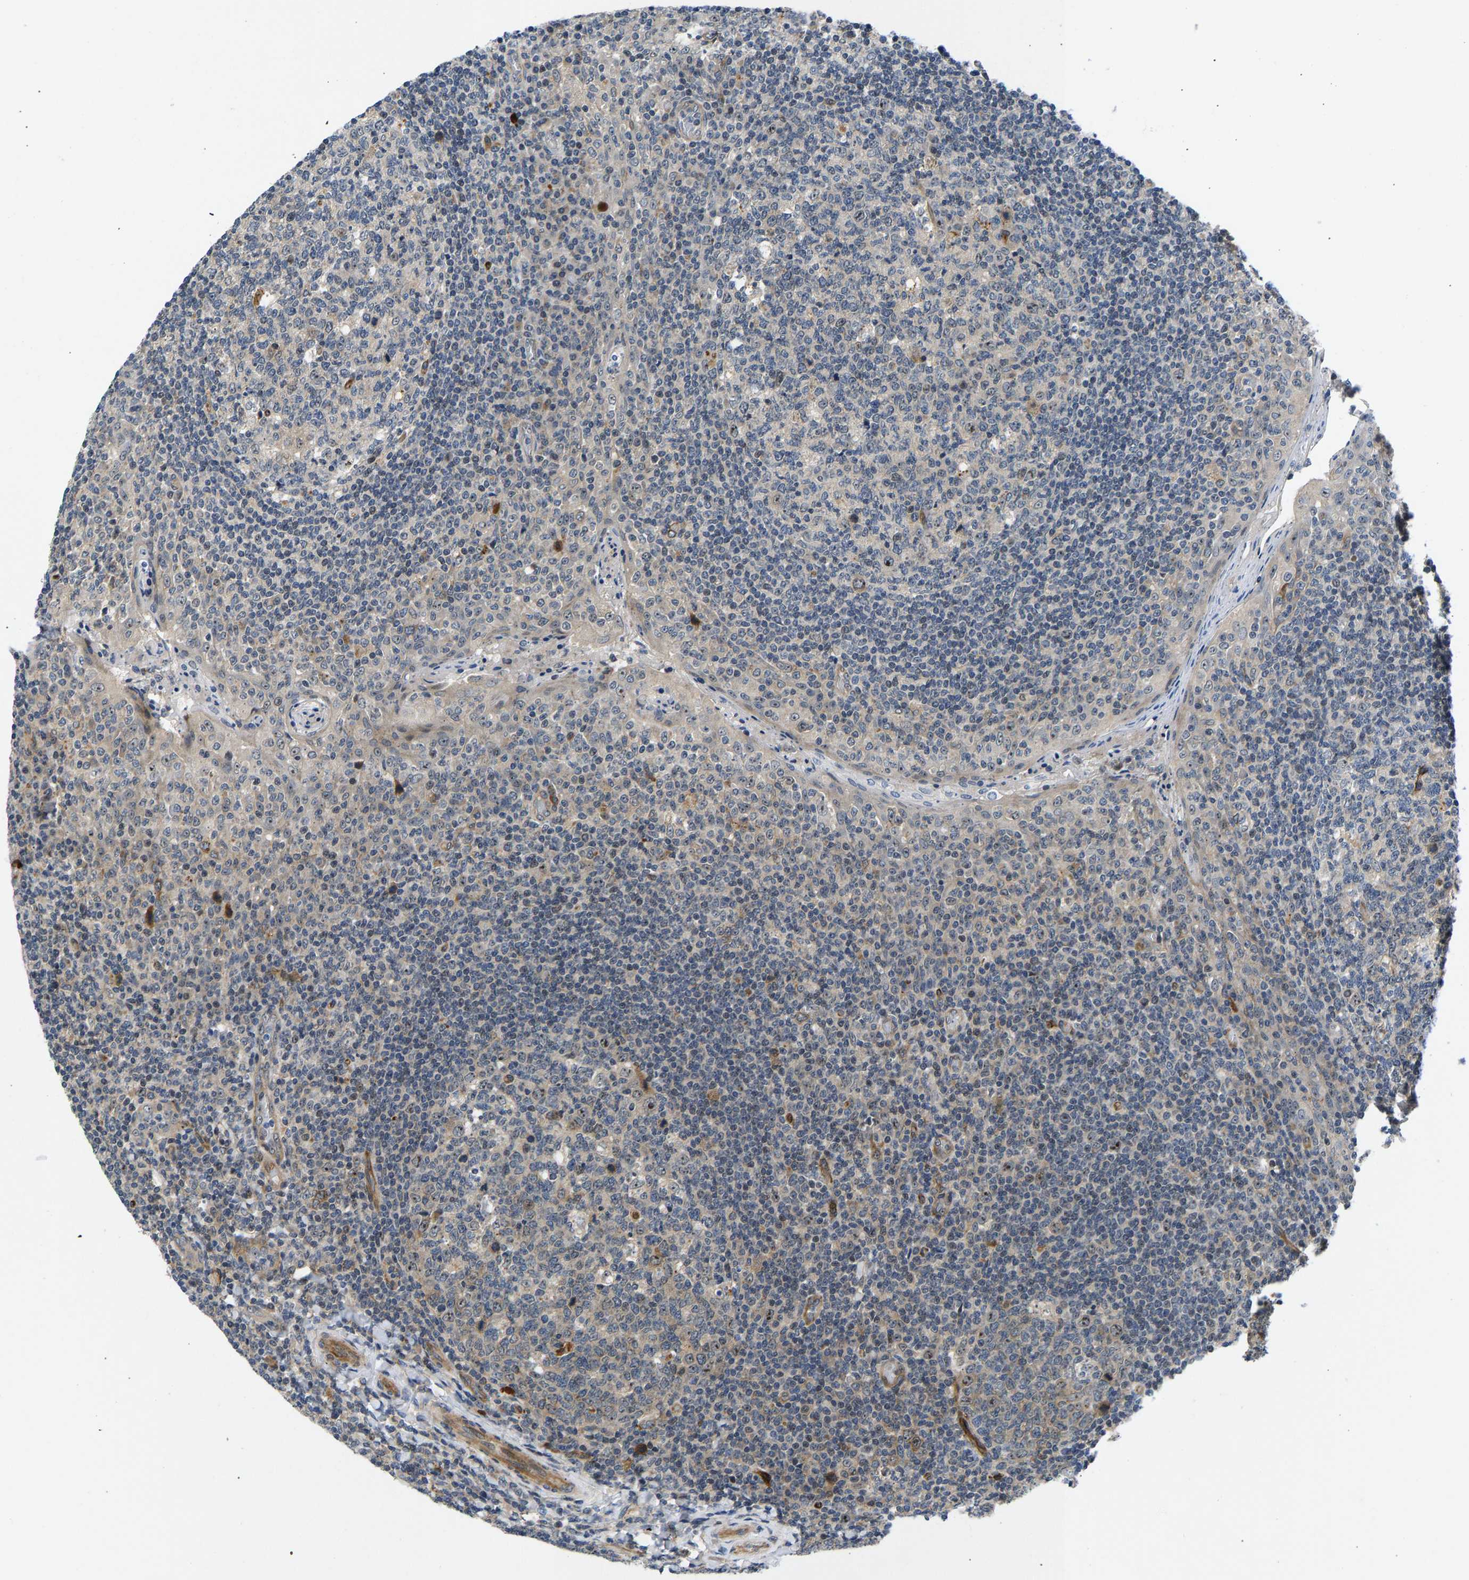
{"staining": {"intensity": "moderate", "quantity": "<25%", "location": "cytoplasmic/membranous"}, "tissue": "tonsil", "cell_type": "Germinal center cells", "image_type": "normal", "snomed": [{"axis": "morphology", "description": "Normal tissue, NOS"}, {"axis": "topography", "description": "Tonsil"}], "caption": "Immunohistochemical staining of normal tonsil demonstrates low levels of moderate cytoplasmic/membranous staining in approximately <25% of germinal center cells.", "gene": "RESF1", "patient": {"sex": "female", "age": 19}}